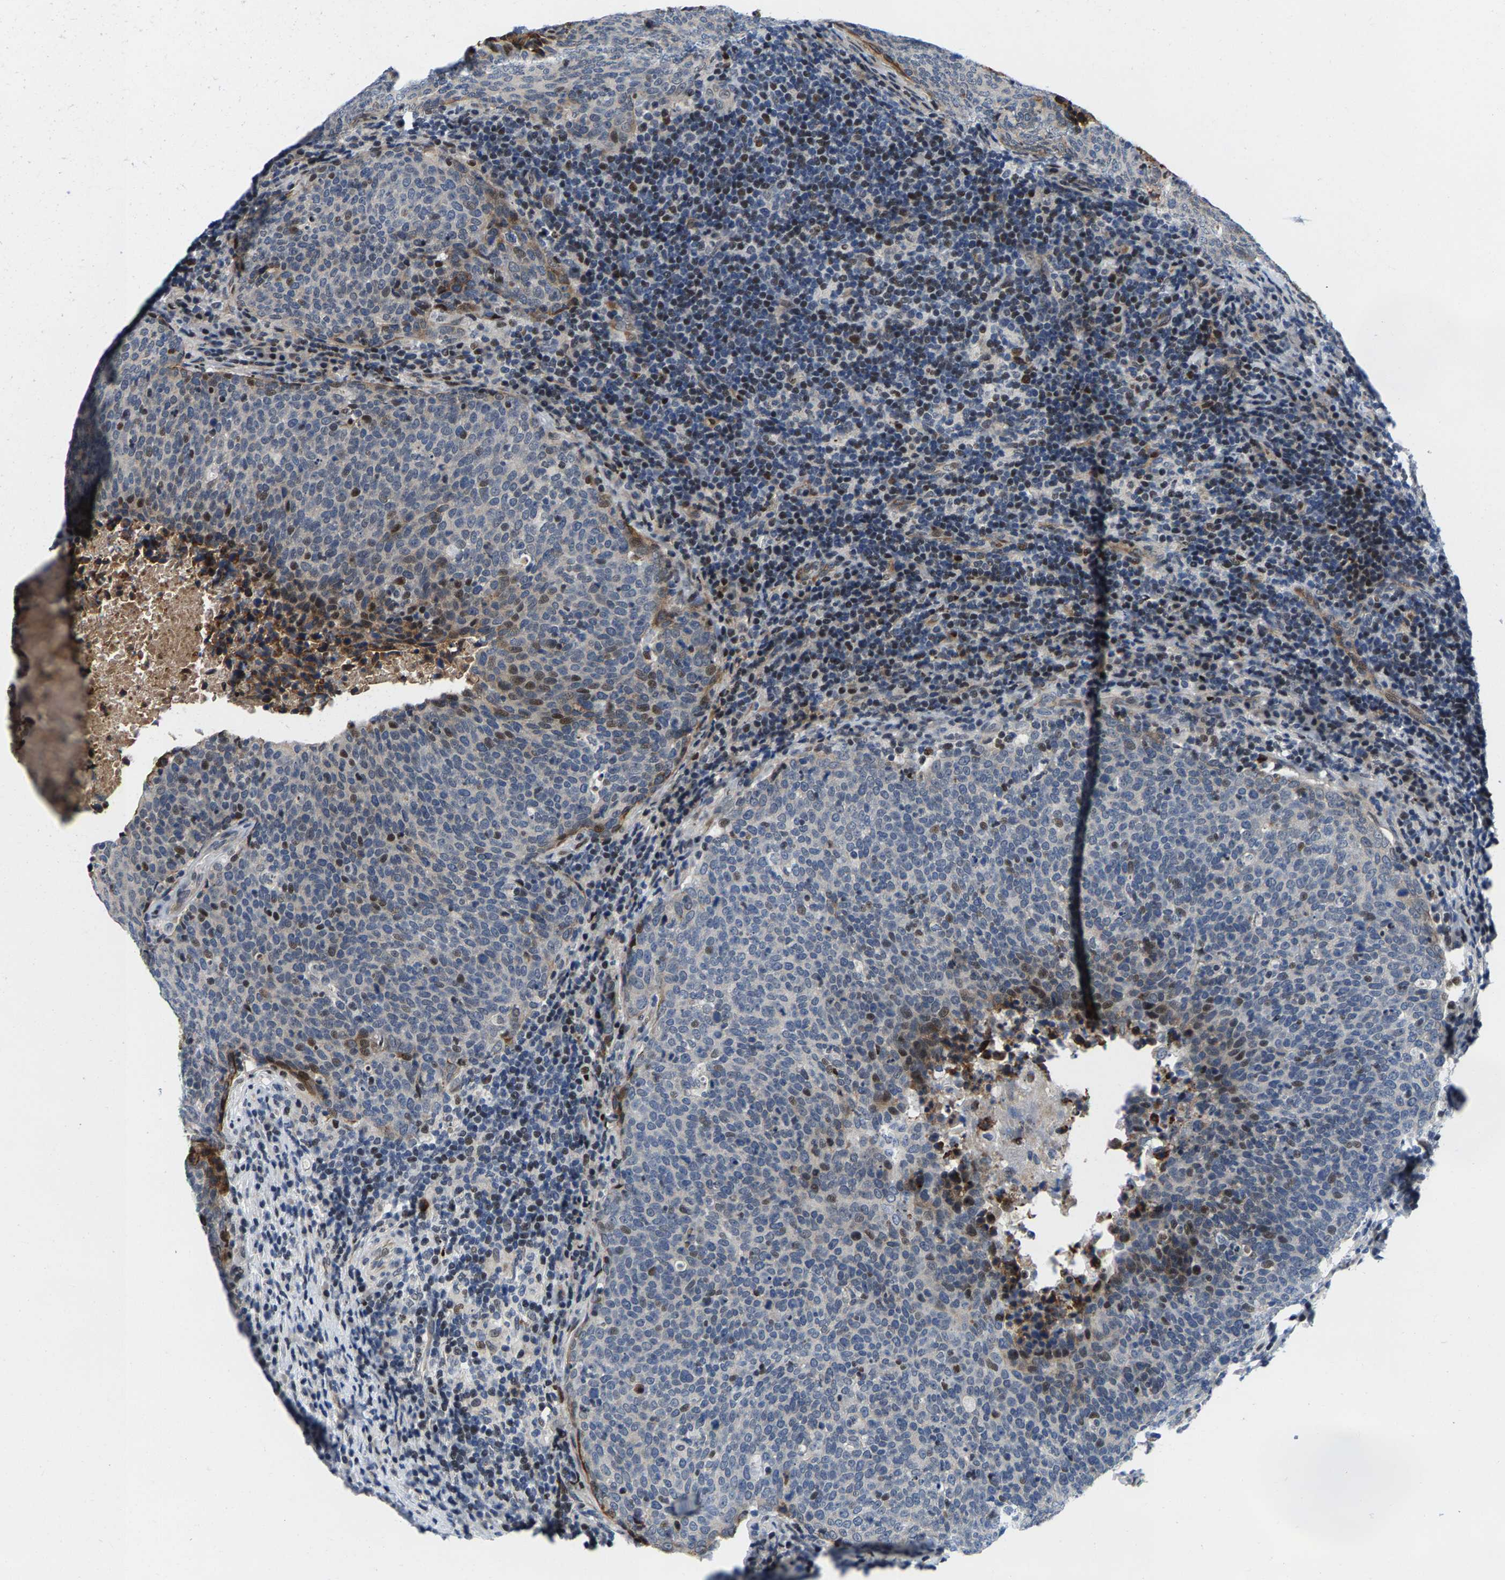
{"staining": {"intensity": "moderate", "quantity": "<25%", "location": "nuclear"}, "tissue": "head and neck cancer", "cell_type": "Tumor cells", "image_type": "cancer", "snomed": [{"axis": "morphology", "description": "Squamous cell carcinoma, NOS"}, {"axis": "morphology", "description": "Squamous cell carcinoma, metastatic, NOS"}, {"axis": "topography", "description": "Lymph node"}, {"axis": "topography", "description": "Head-Neck"}], "caption": "Immunohistochemical staining of human head and neck cancer (metastatic squamous cell carcinoma) demonstrates low levels of moderate nuclear staining in about <25% of tumor cells.", "gene": "GTPBP10", "patient": {"sex": "male", "age": 62}}